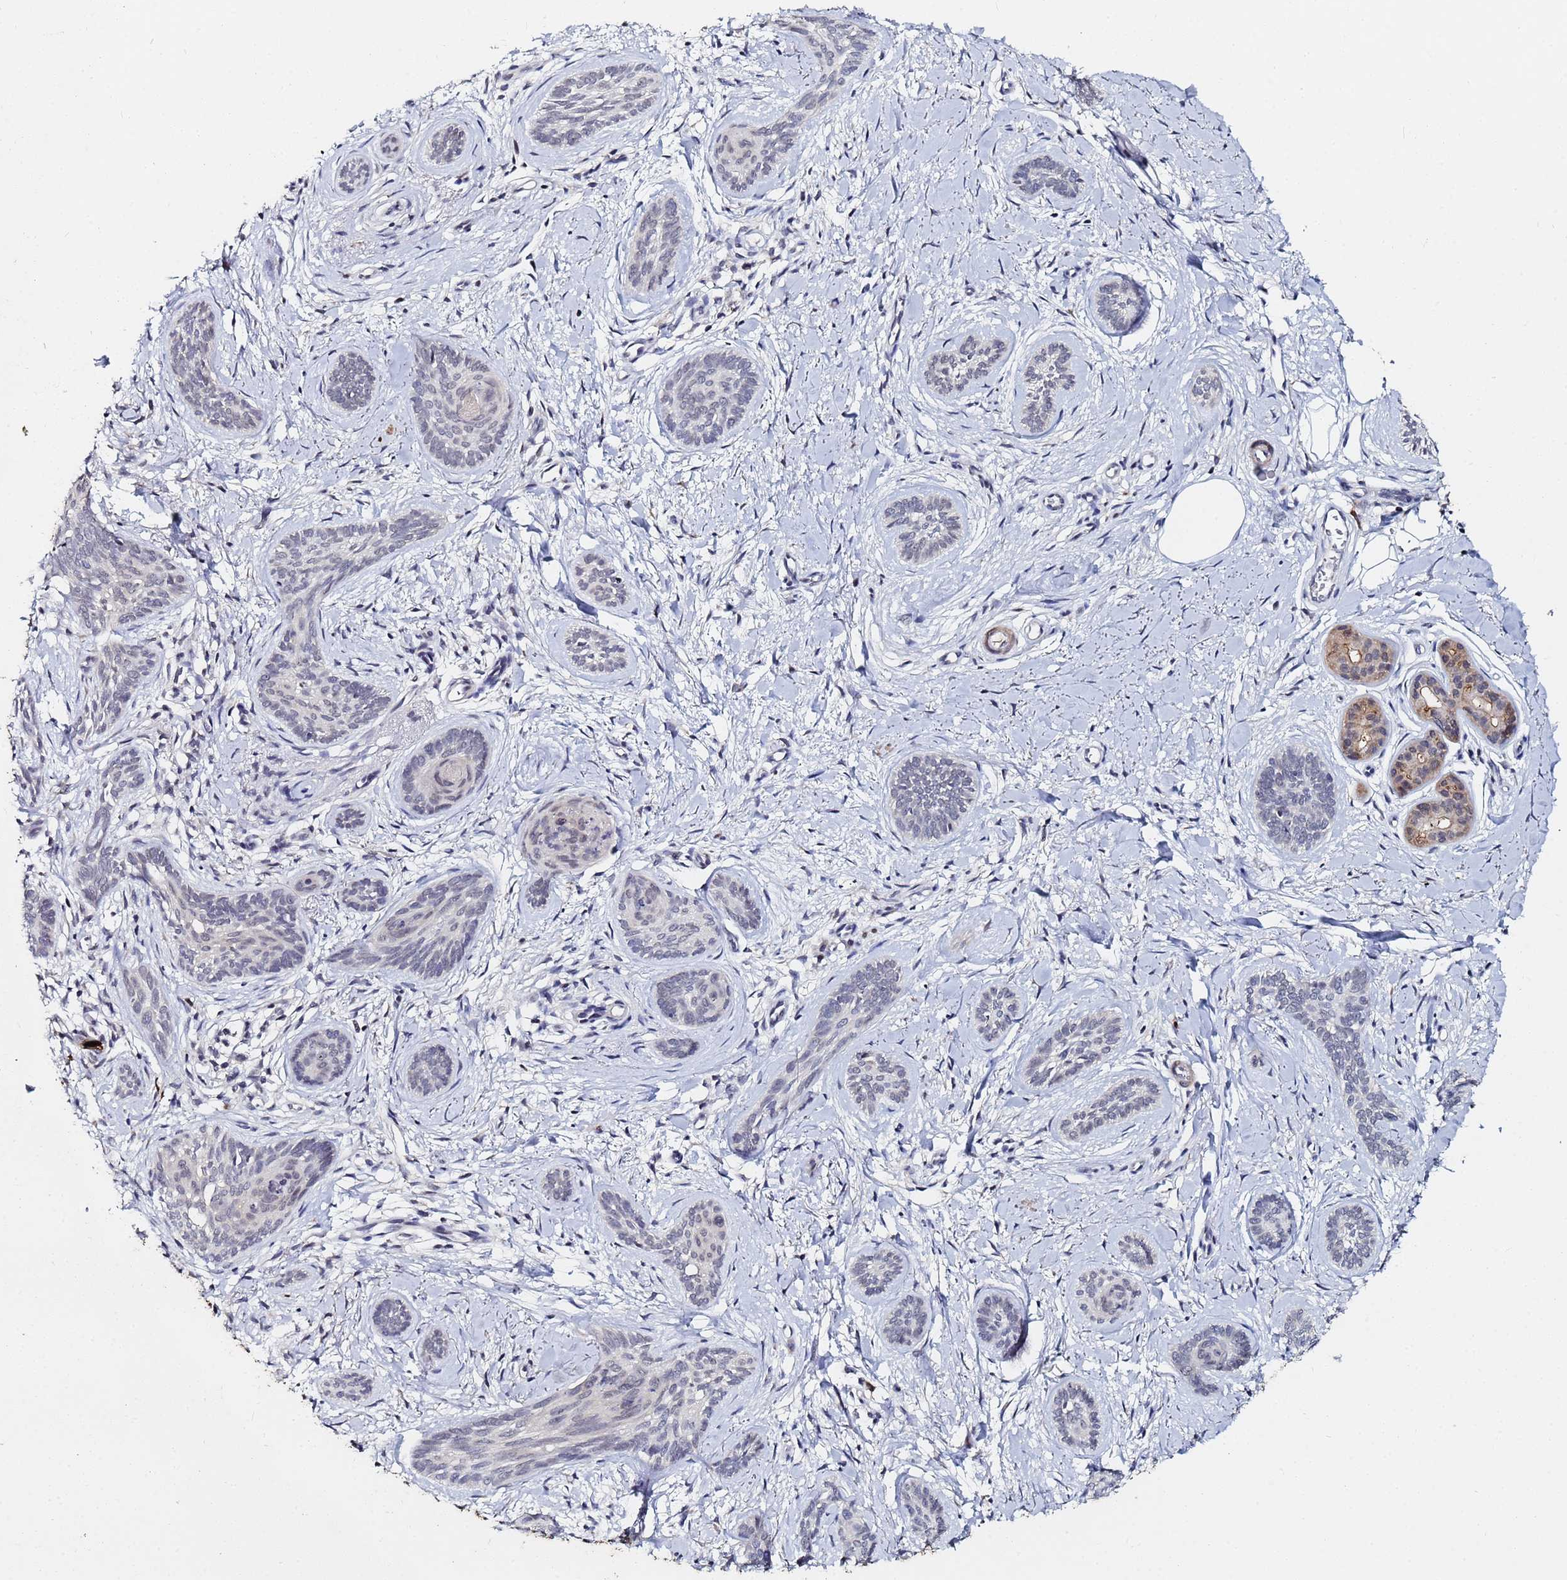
{"staining": {"intensity": "negative", "quantity": "none", "location": "none"}, "tissue": "skin cancer", "cell_type": "Tumor cells", "image_type": "cancer", "snomed": [{"axis": "morphology", "description": "Basal cell carcinoma"}, {"axis": "topography", "description": "Skin"}], "caption": "An immunohistochemistry photomicrograph of basal cell carcinoma (skin) is shown. There is no staining in tumor cells of basal cell carcinoma (skin).", "gene": "MTCL1", "patient": {"sex": "female", "age": 81}}